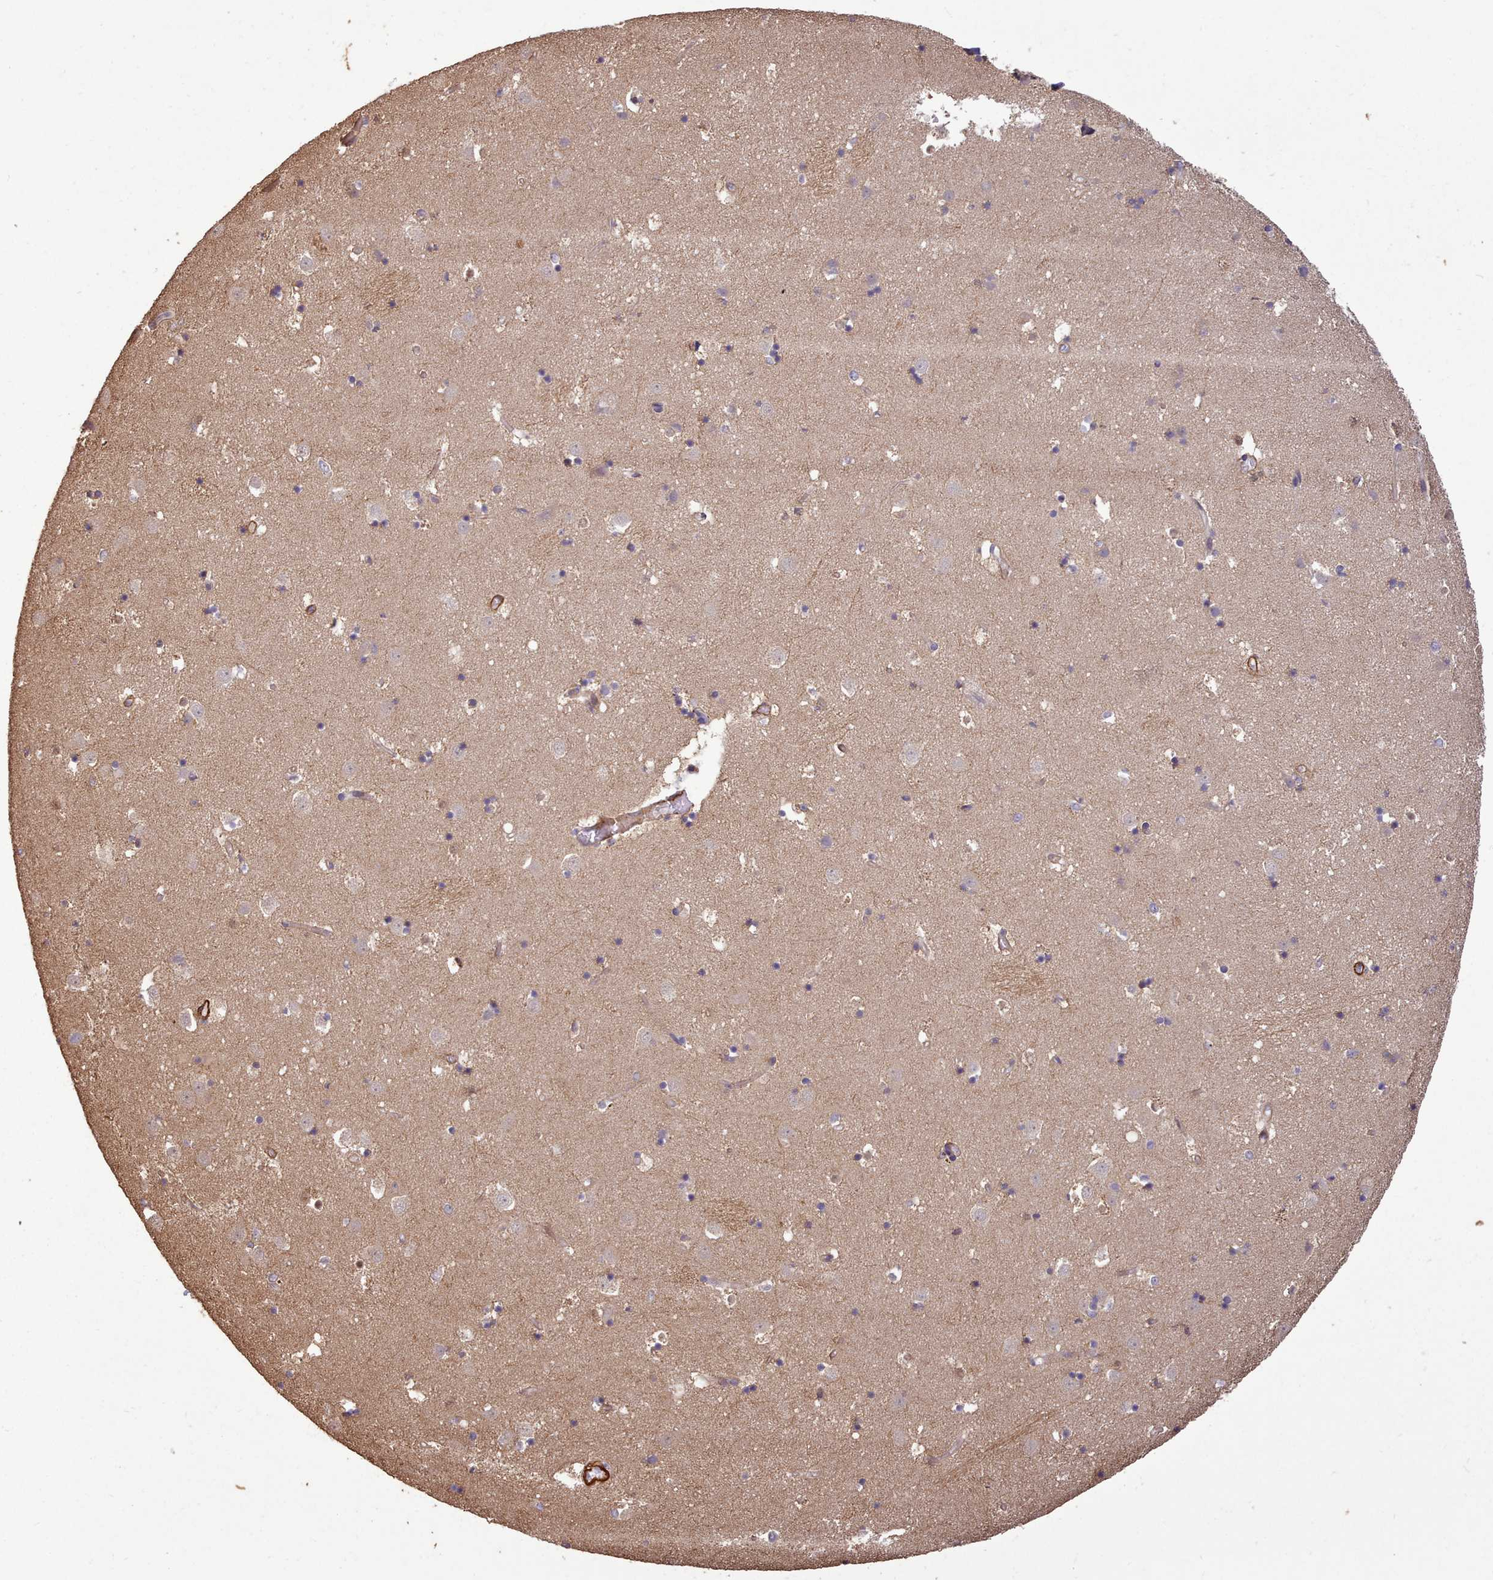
{"staining": {"intensity": "negative", "quantity": "none", "location": "none"}, "tissue": "caudate", "cell_type": "Glial cells", "image_type": "normal", "snomed": [{"axis": "morphology", "description": "Normal tissue, NOS"}, {"axis": "topography", "description": "Lateral ventricle wall"}], "caption": "The histopathology image displays no significant expression in glial cells of caudate.", "gene": "NLRC4", "patient": {"sex": "male", "age": 58}}